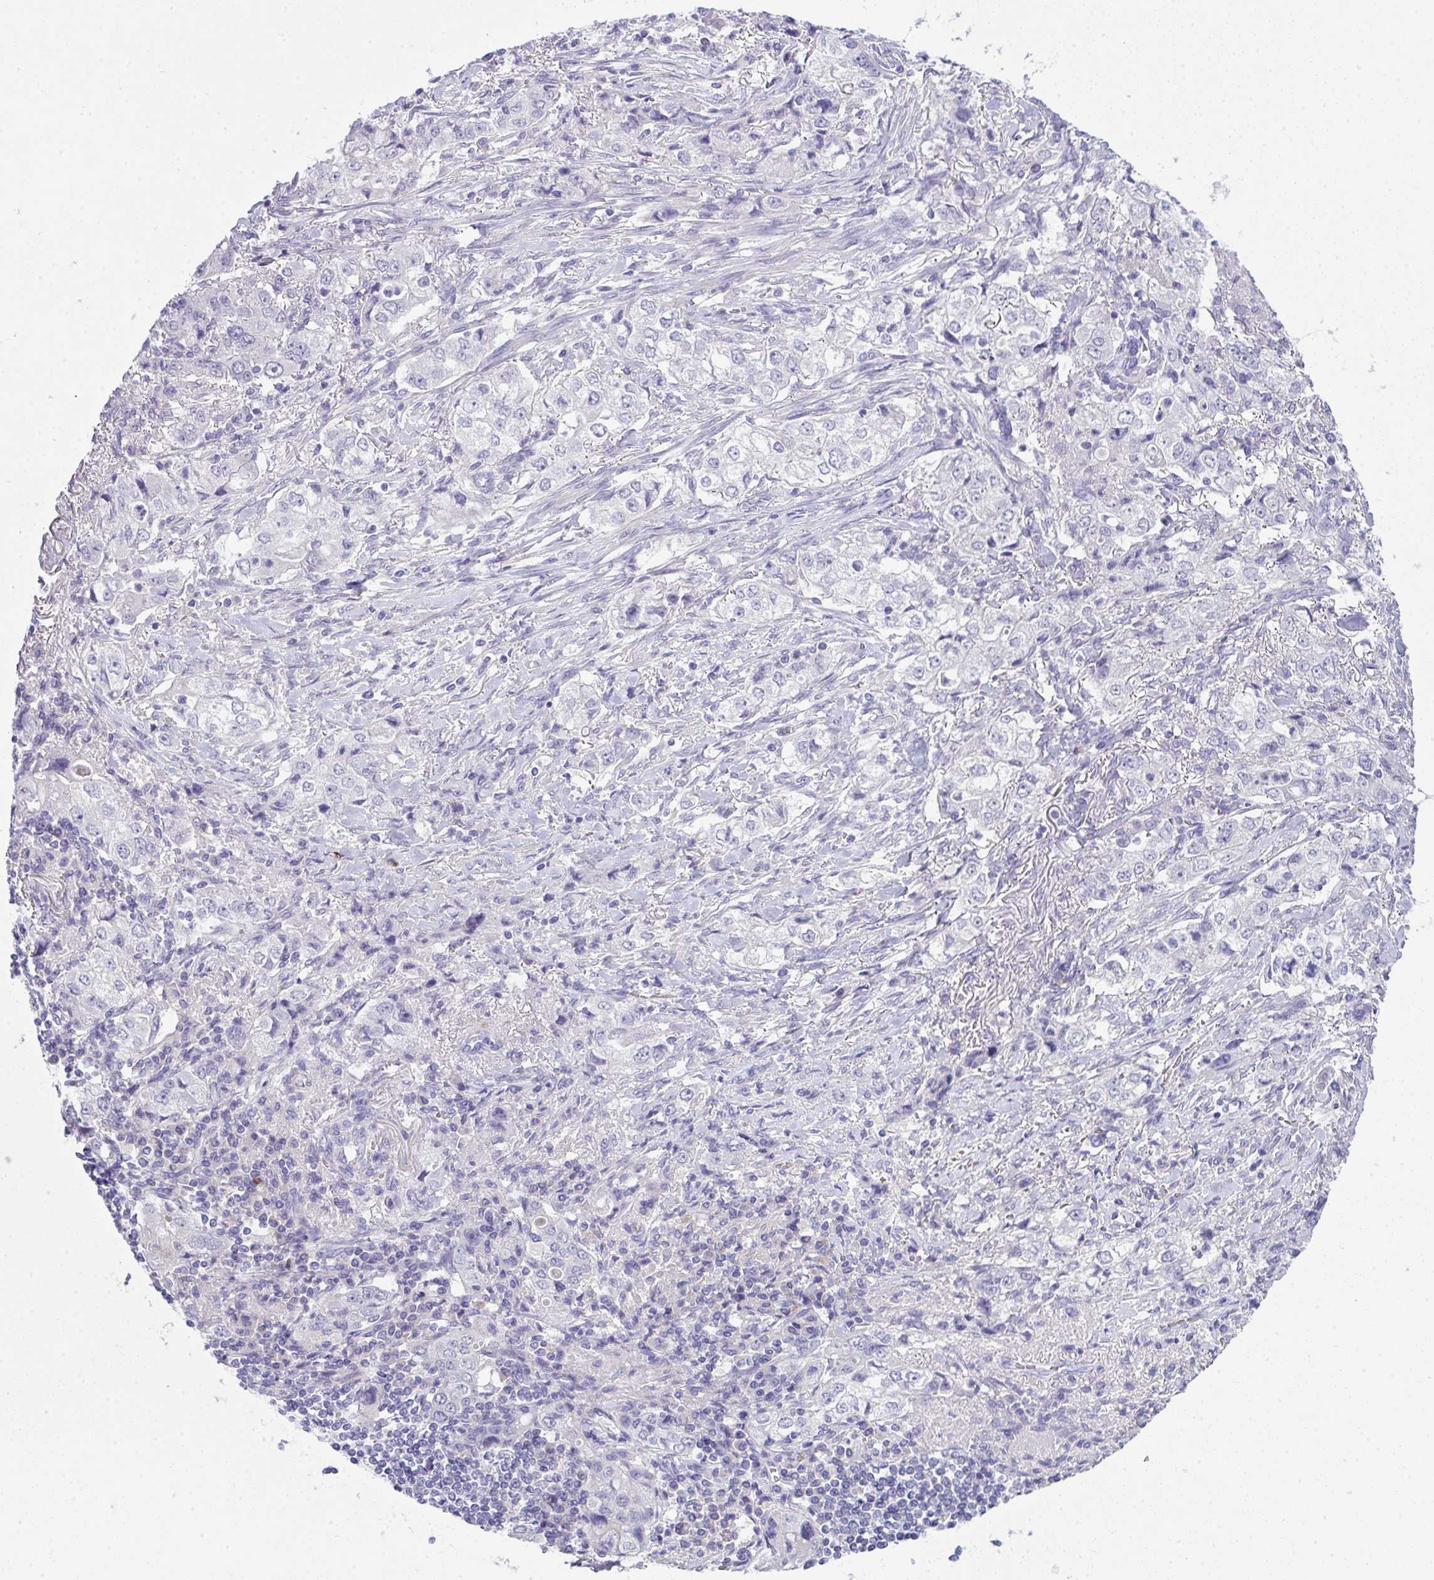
{"staining": {"intensity": "negative", "quantity": "none", "location": "none"}, "tissue": "stomach cancer", "cell_type": "Tumor cells", "image_type": "cancer", "snomed": [{"axis": "morphology", "description": "Adenocarcinoma, NOS"}, {"axis": "topography", "description": "Stomach, upper"}], "caption": "The photomicrograph shows no staining of tumor cells in stomach cancer (adenocarcinoma).", "gene": "SPTB", "patient": {"sex": "male", "age": 75}}